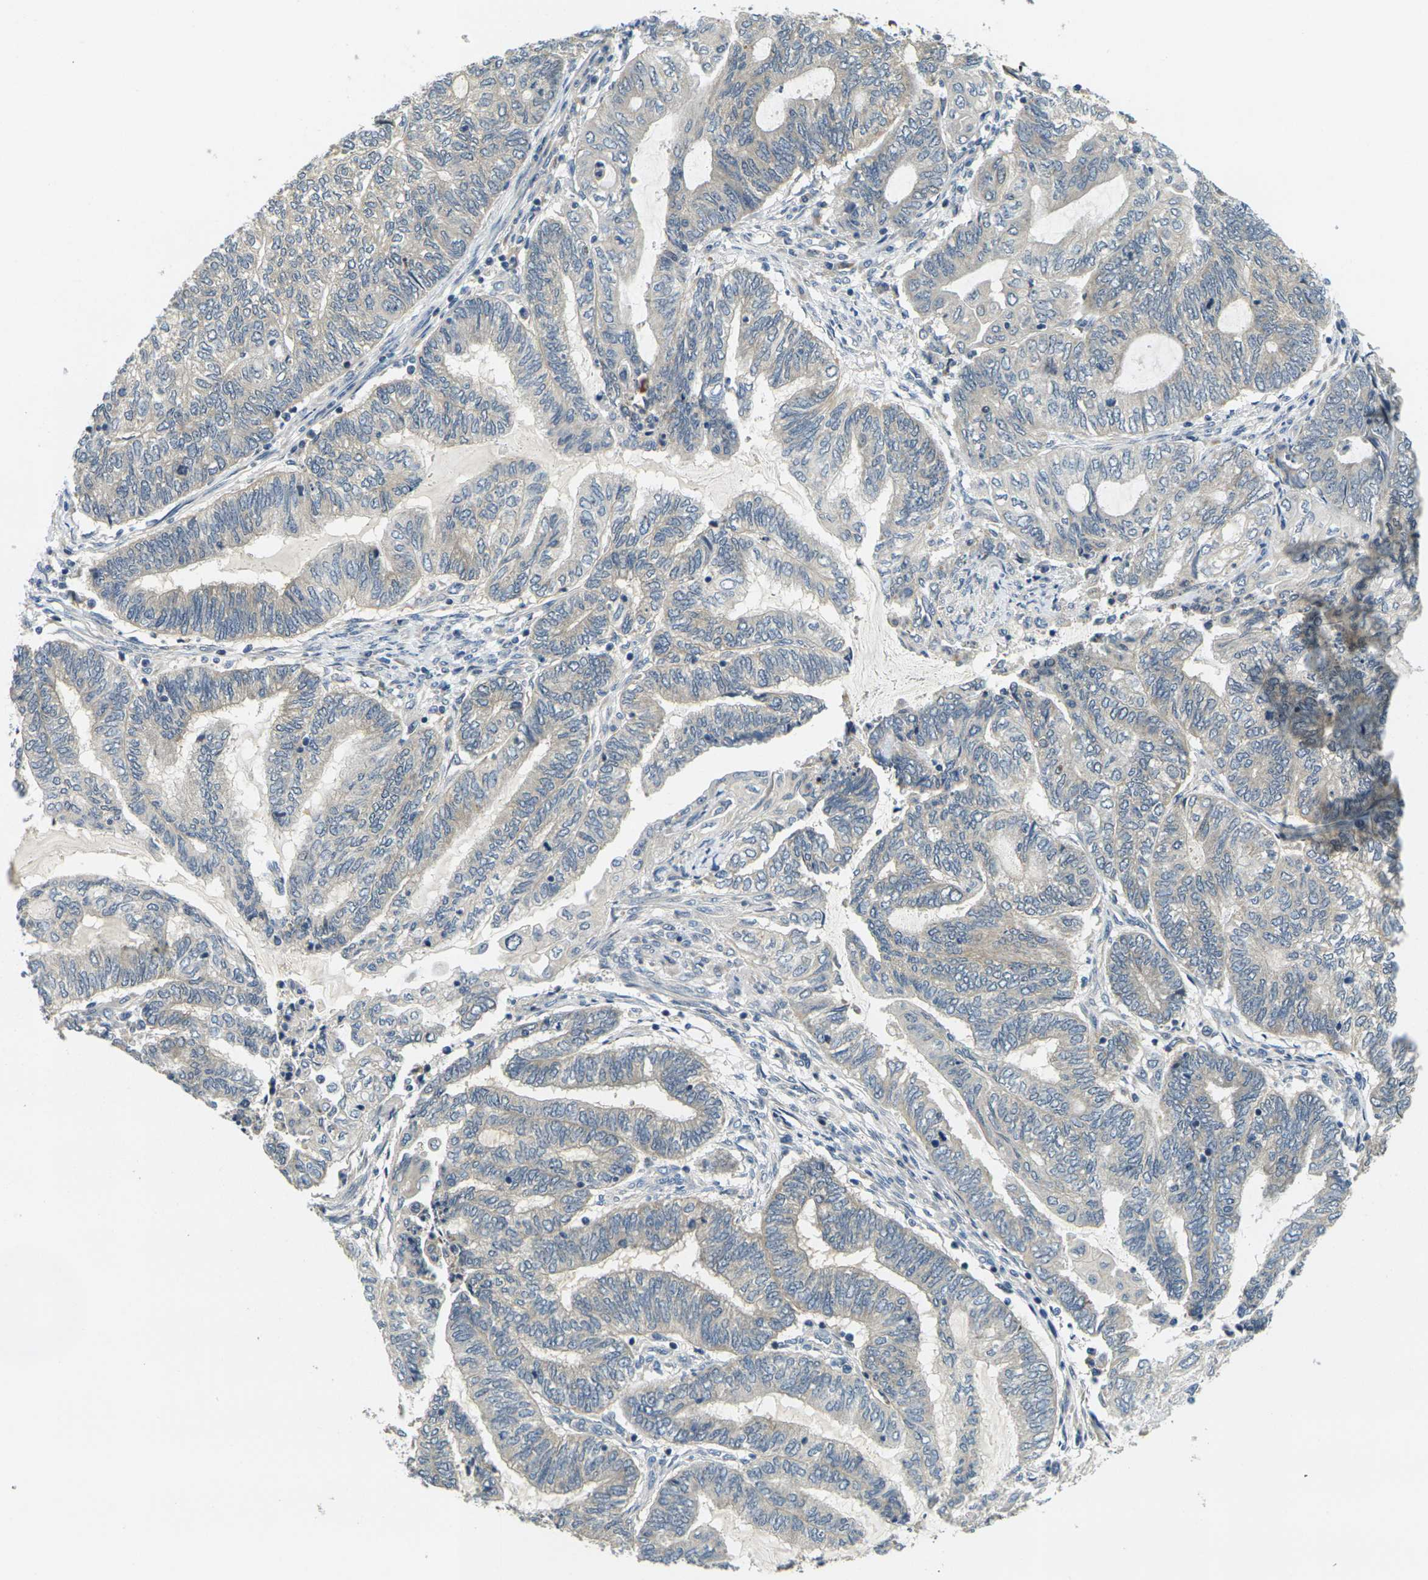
{"staining": {"intensity": "weak", "quantity": "<25%", "location": "cytoplasmic/membranous"}, "tissue": "endometrial cancer", "cell_type": "Tumor cells", "image_type": "cancer", "snomed": [{"axis": "morphology", "description": "Adenocarcinoma, NOS"}, {"axis": "topography", "description": "Uterus"}, {"axis": "topography", "description": "Endometrium"}], "caption": "Immunohistochemical staining of adenocarcinoma (endometrial) shows no significant expression in tumor cells.", "gene": "MINAR2", "patient": {"sex": "female", "age": 70}}